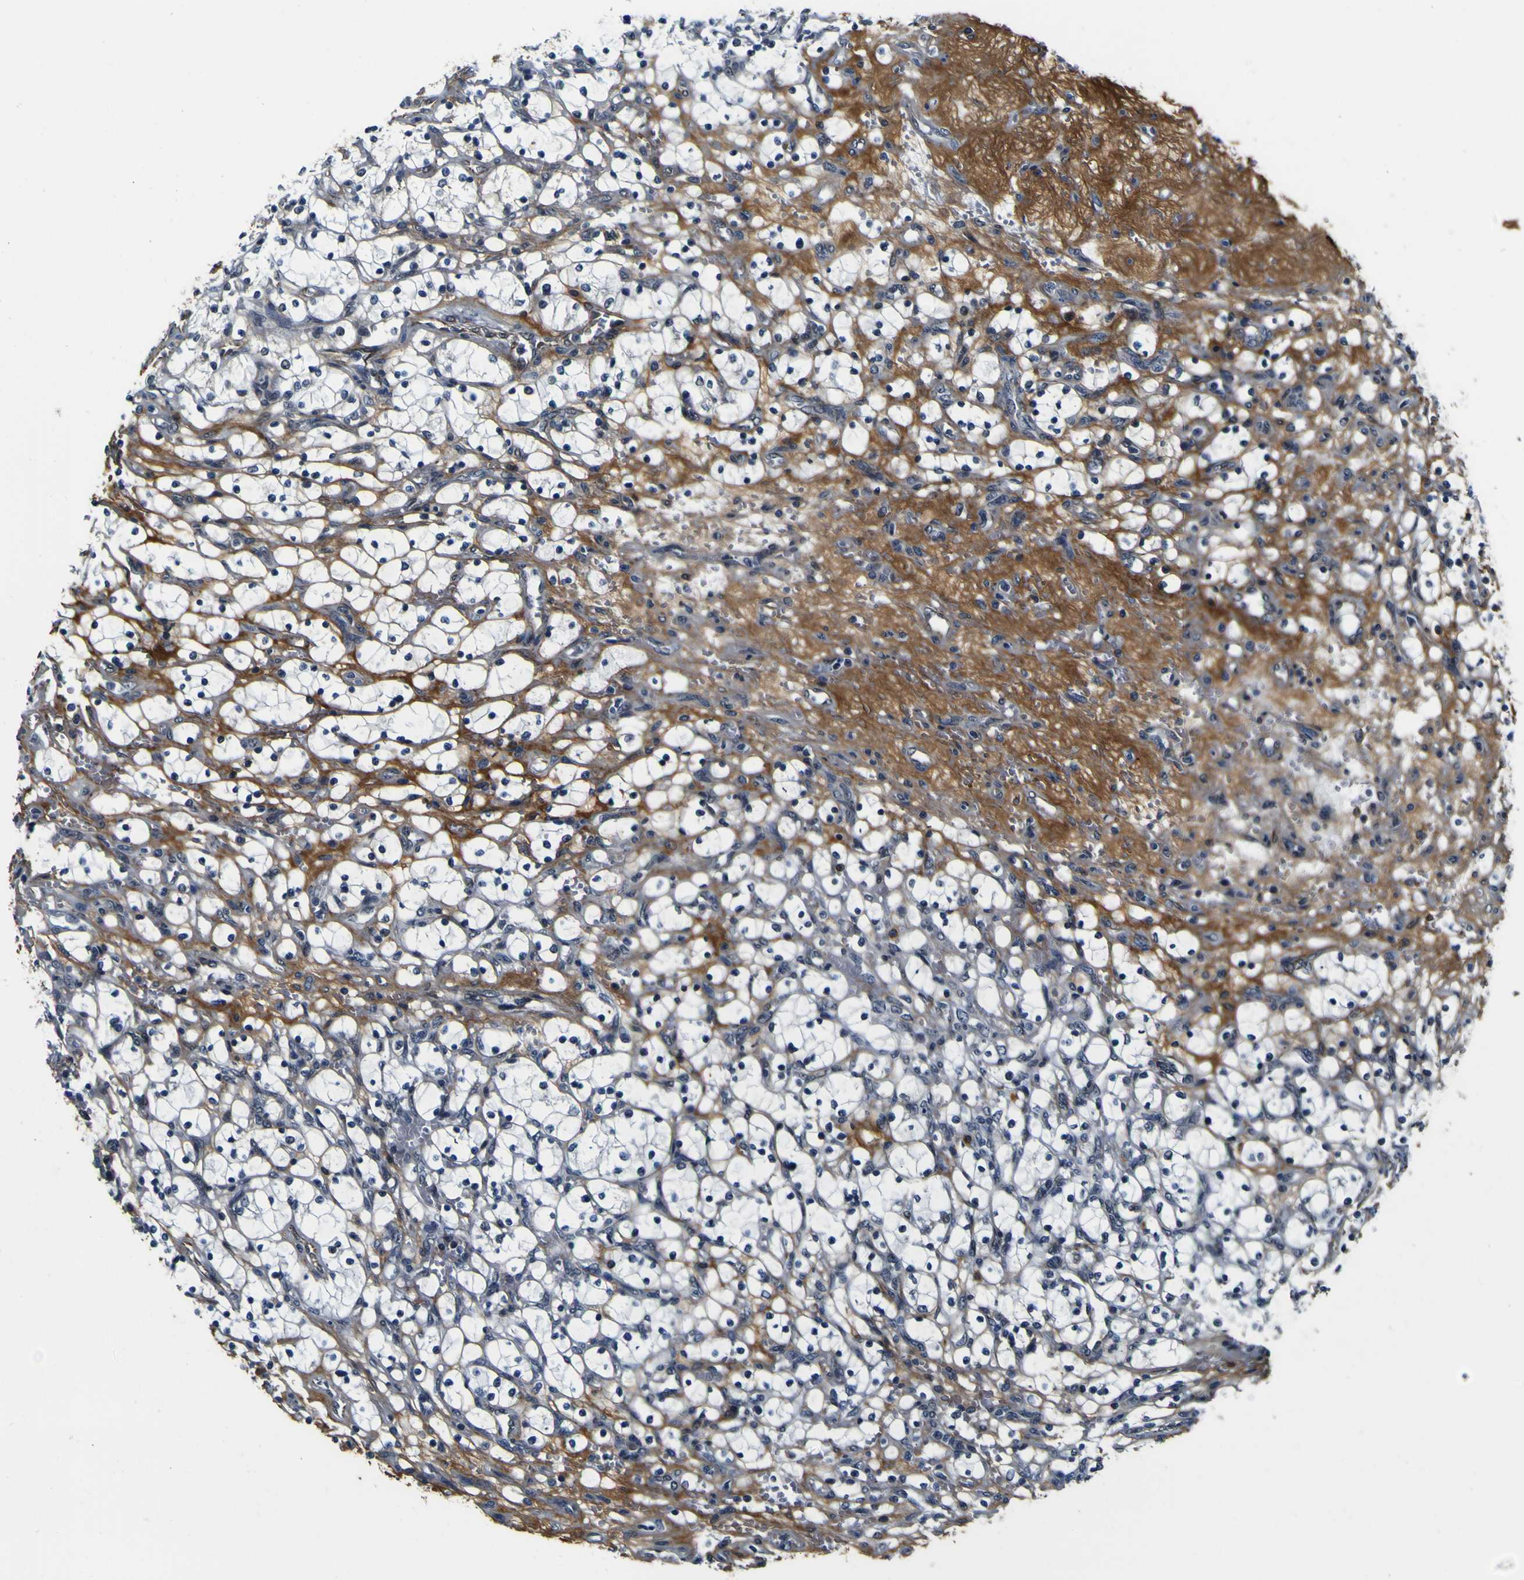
{"staining": {"intensity": "negative", "quantity": "none", "location": "none"}, "tissue": "renal cancer", "cell_type": "Tumor cells", "image_type": "cancer", "snomed": [{"axis": "morphology", "description": "Normal tissue, NOS"}, {"axis": "morphology", "description": "Adenocarcinoma, NOS"}, {"axis": "topography", "description": "Kidney"}], "caption": "DAB (3,3'-diaminobenzidine) immunohistochemical staining of renal cancer shows no significant positivity in tumor cells.", "gene": "POSTN", "patient": {"sex": "female", "age": 55}}